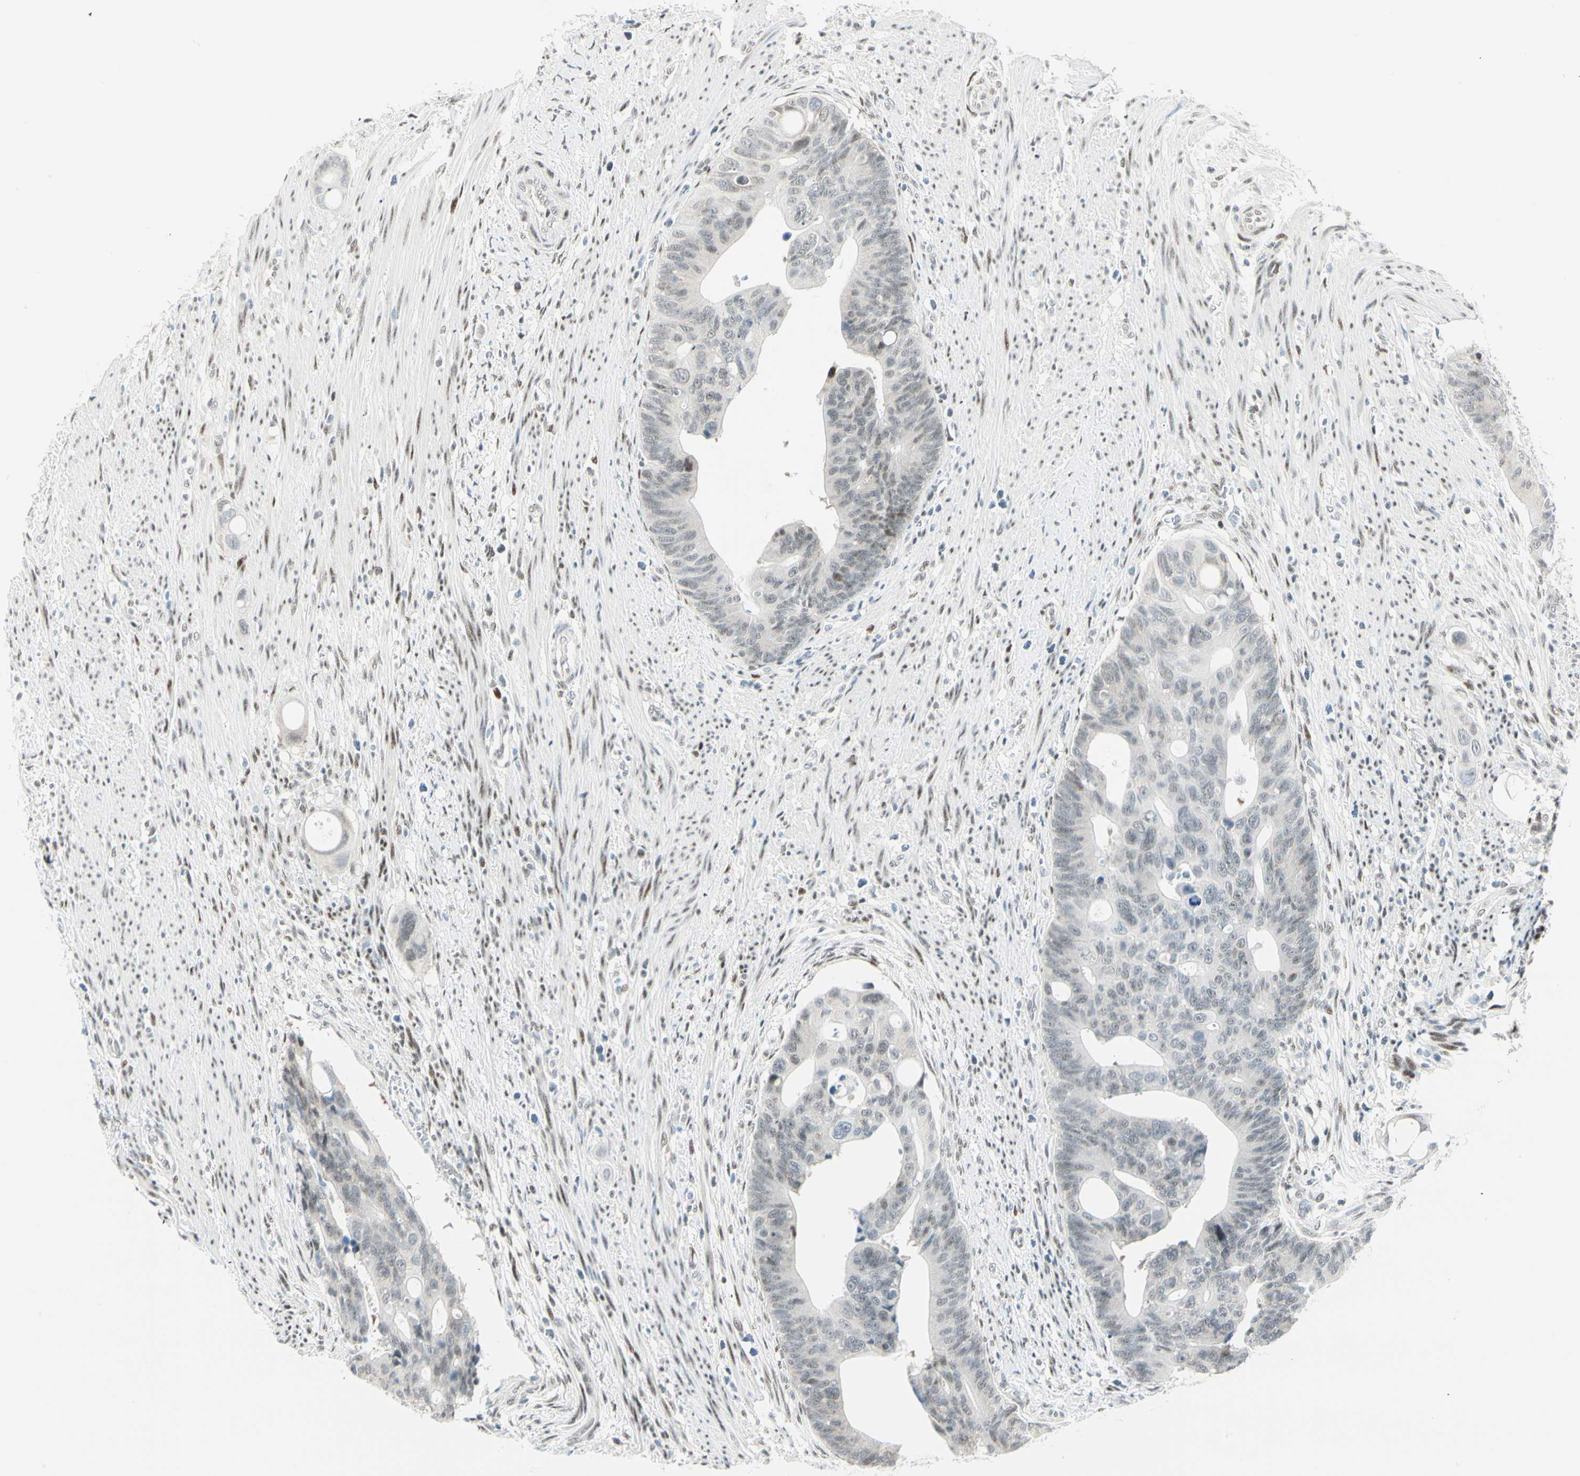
{"staining": {"intensity": "weak", "quantity": "<25%", "location": "nuclear"}, "tissue": "colorectal cancer", "cell_type": "Tumor cells", "image_type": "cancer", "snomed": [{"axis": "morphology", "description": "Adenocarcinoma, NOS"}, {"axis": "topography", "description": "Colon"}], "caption": "This micrograph is of colorectal adenocarcinoma stained with immunohistochemistry to label a protein in brown with the nuclei are counter-stained blue. There is no expression in tumor cells. The staining is performed using DAB brown chromogen with nuclei counter-stained in using hematoxylin.", "gene": "PKNOX1", "patient": {"sex": "female", "age": 57}}